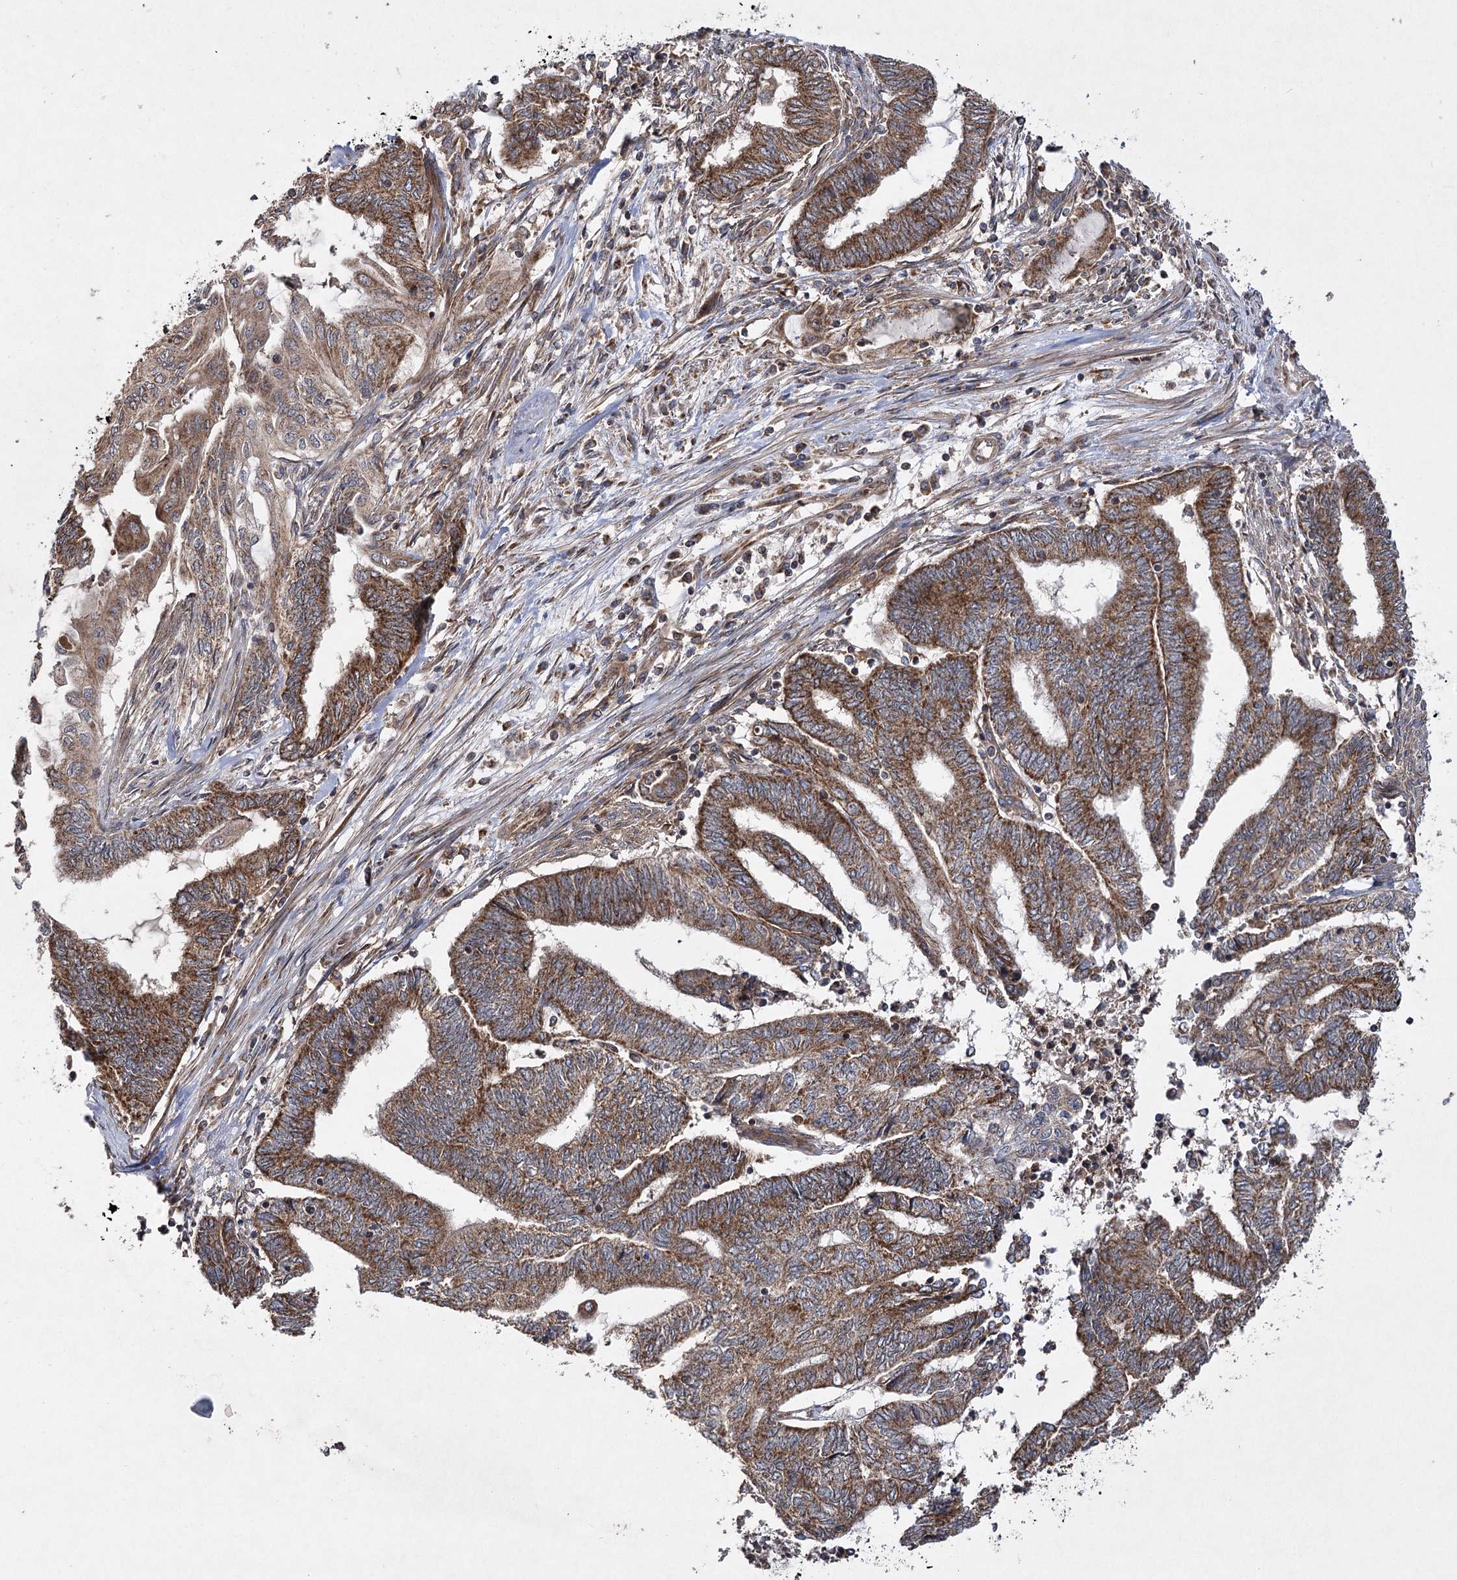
{"staining": {"intensity": "strong", "quantity": ">75%", "location": "cytoplasmic/membranous"}, "tissue": "endometrial cancer", "cell_type": "Tumor cells", "image_type": "cancer", "snomed": [{"axis": "morphology", "description": "Adenocarcinoma, NOS"}, {"axis": "topography", "description": "Uterus"}, {"axis": "topography", "description": "Endometrium"}], "caption": "Immunohistochemical staining of human adenocarcinoma (endometrial) demonstrates high levels of strong cytoplasmic/membranous positivity in about >75% of tumor cells.", "gene": "DNAJC13", "patient": {"sex": "female", "age": 70}}